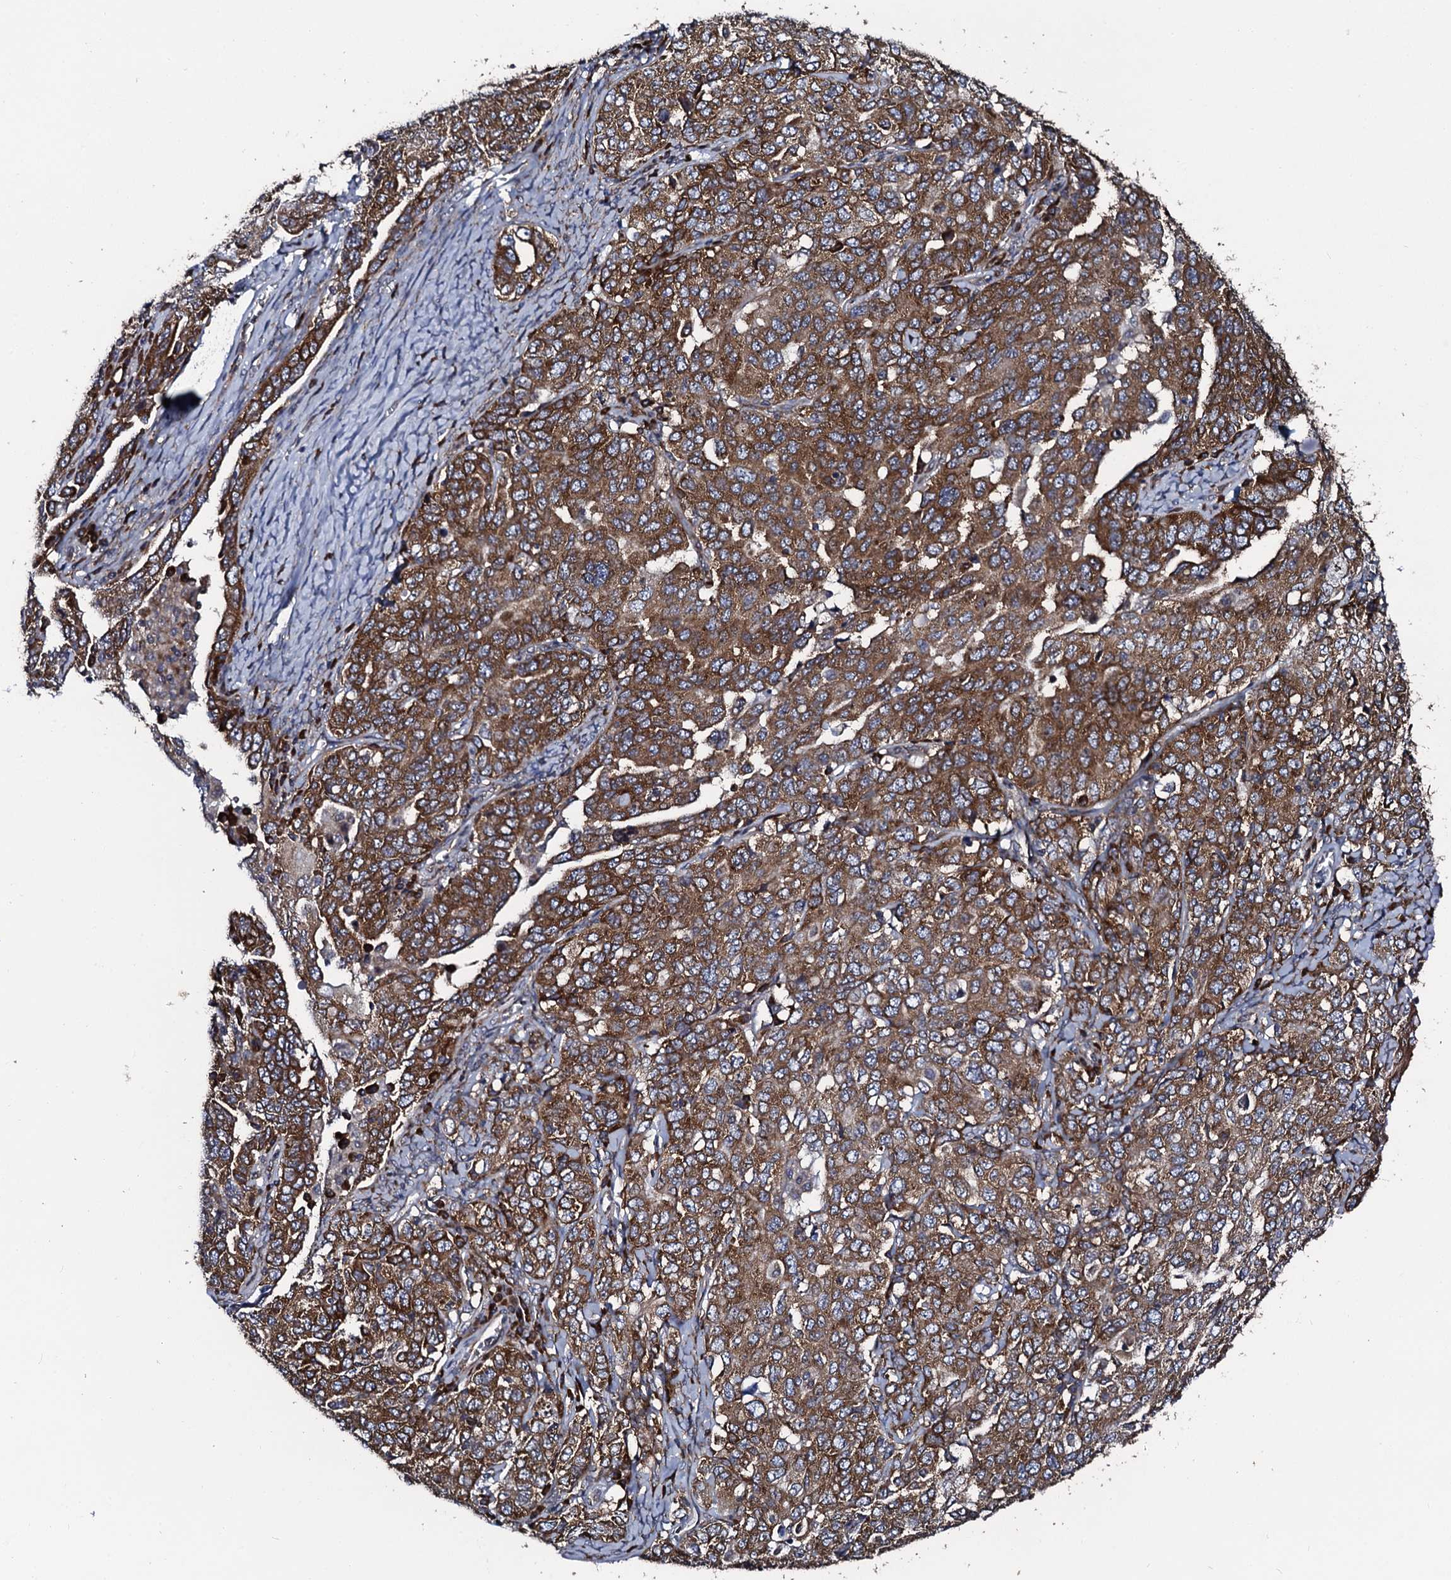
{"staining": {"intensity": "moderate", "quantity": ">75%", "location": "cytoplasmic/membranous"}, "tissue": "ovarian cancer", "cell_type": "Tumor cells", "image_type": "cancer", "snomed": [{"axis": "morphology", "description": "Carcinoma, endometroid"}, {"axis": "topography", "description": "Ovary"}], "caption": "An image of ovarian cancer (endometroid carcinoma) stained for a protein reveals moderate cytoplasmic/membranous brown staining in tumor cells.", "gene": "SPTY2D1", "patient": {"sex": "female", "age": 62}}